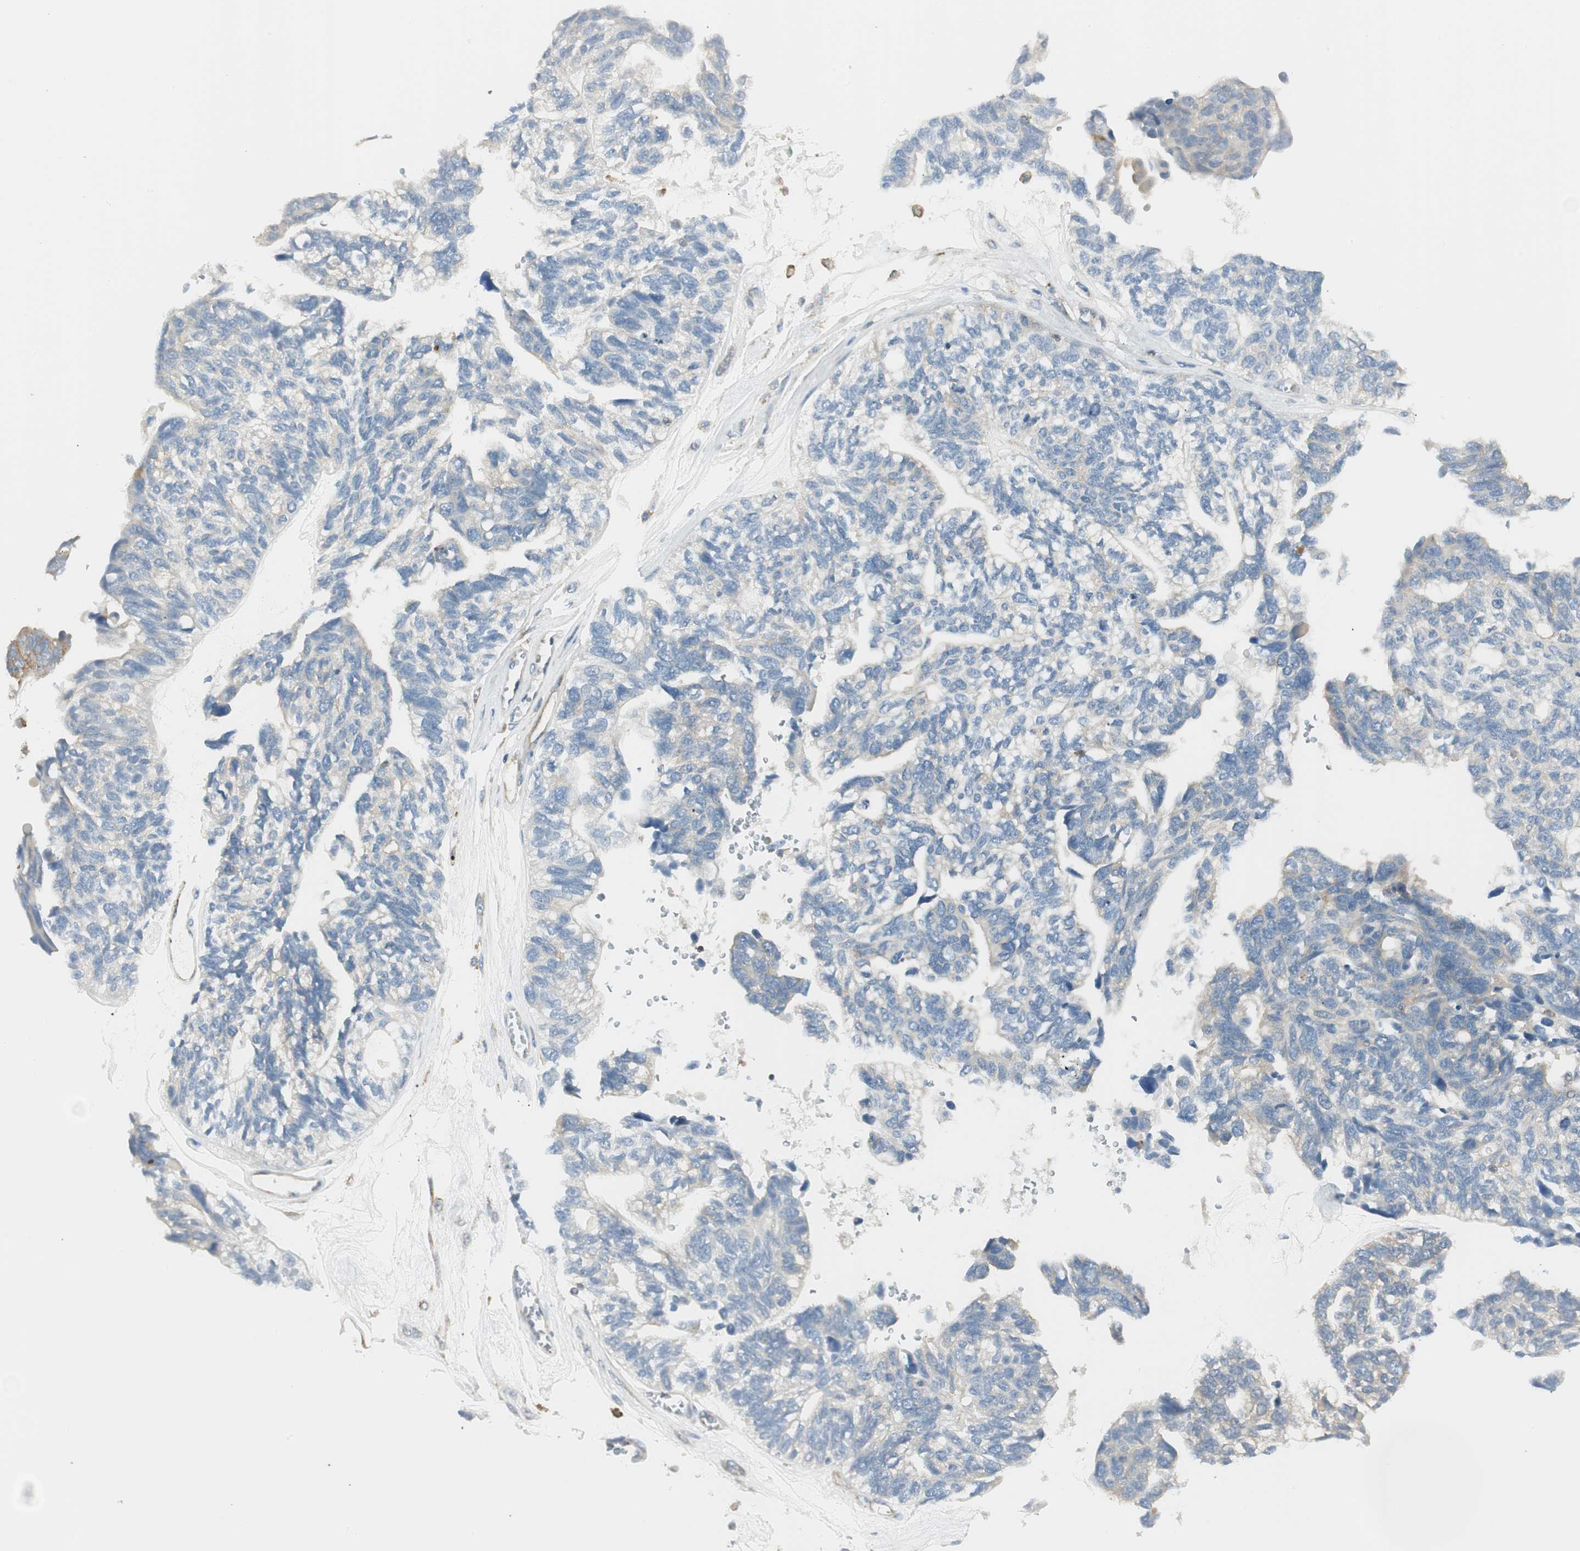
{"staining": {"intensity": "negative", "quantity": "none", "location": "none"}, "tissue": "ovarian cancer", "cell_type": "Tumor cells", "image_type": "cancer", "snomed": [{"axis": "morphology", "description": "Cystadenocarcinoma, serous, NOS"}, {"axis": "topography", "description": "Ovary"}], "caption": "High magnification brightfield microscopy of ovarian cancer stained with DAB (brown) and counterstained with hematoxylin (blue): tumor cells show no significant positivity. The staining is performed using DAB brown chromogen with nuclei counter-stained in using hematoxylin.", "gene": "AGFG1", "patient": {"sex": "female", "age": 79}}